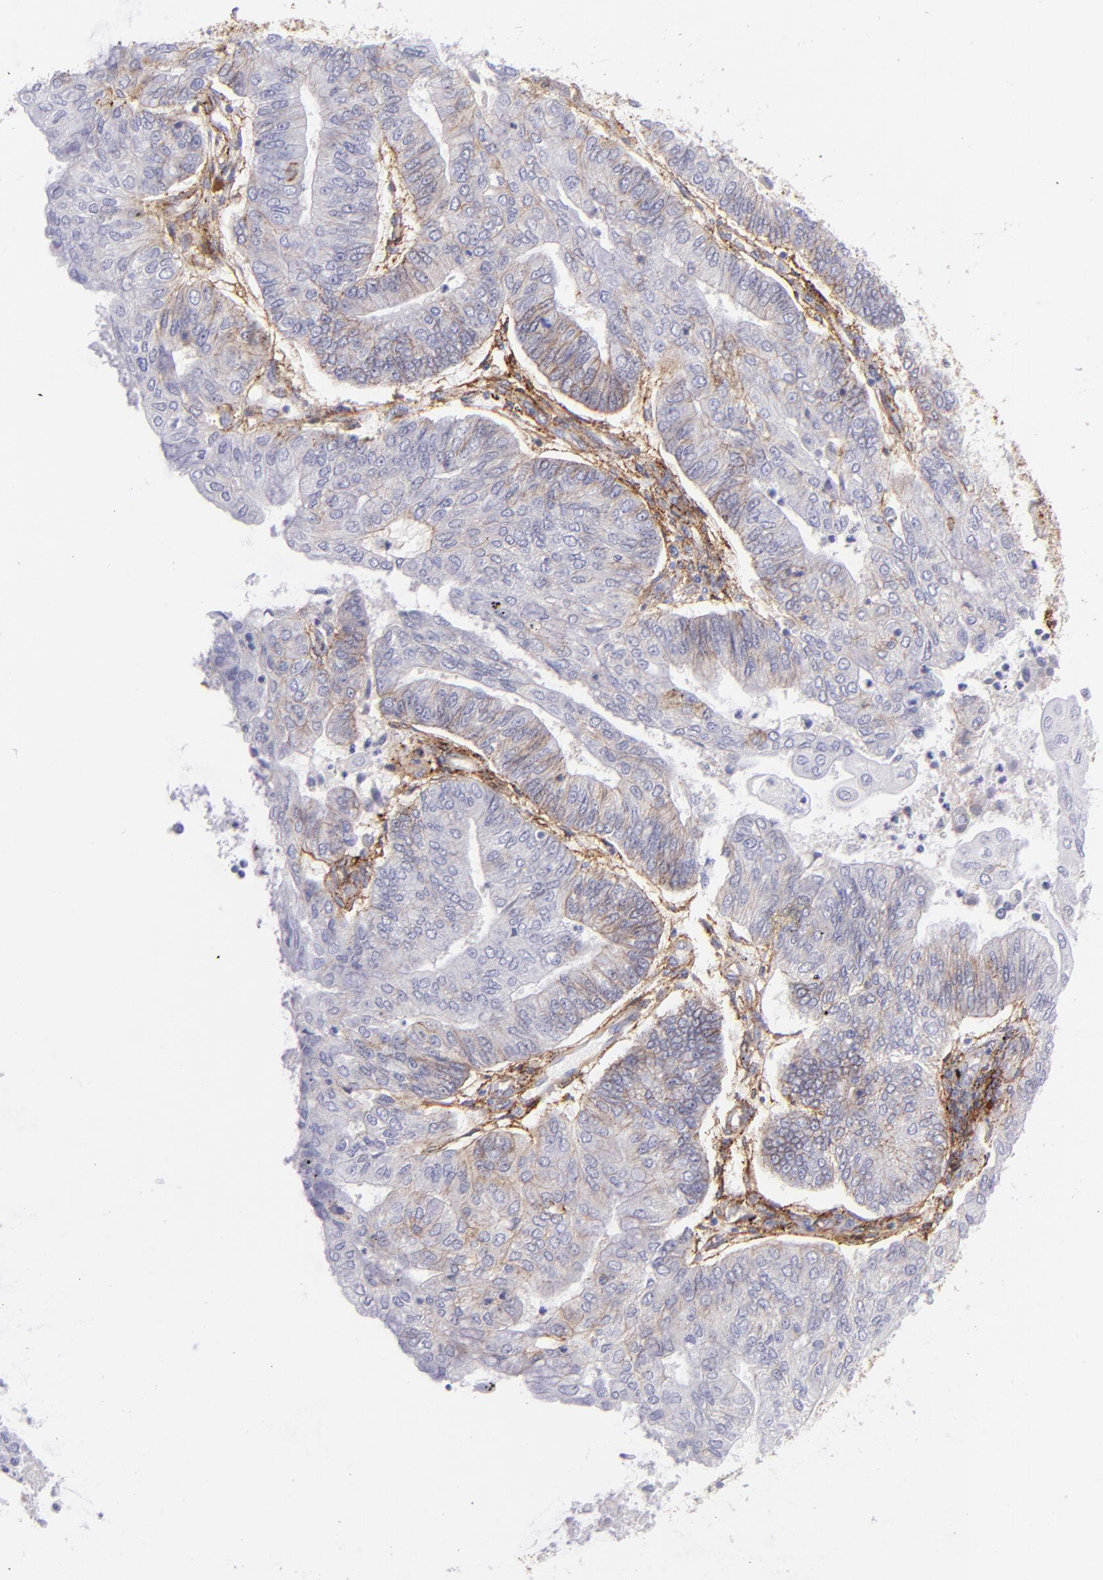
{"staining": {"intensity": "weak", "quantity": "<25%", "location": "cytoplasmic/membranous"}, "tissue": "endometrial cancer", "cell_type": "Tumor cells", "image_type": "cancer", "snomed": [{"axis": "morphology", "description": "Adenocarcinoma, NOS"}, {"axis": "topography", "description": "Endometrium"}], "caption": "The immunohistochemistry (IHC) micrograph has no significant positivity in tumor cells of endometrial cancer (adenocarcinoma) tissue.", "gene": "CD81", "patient": {"sex": "female", "age": 59}}